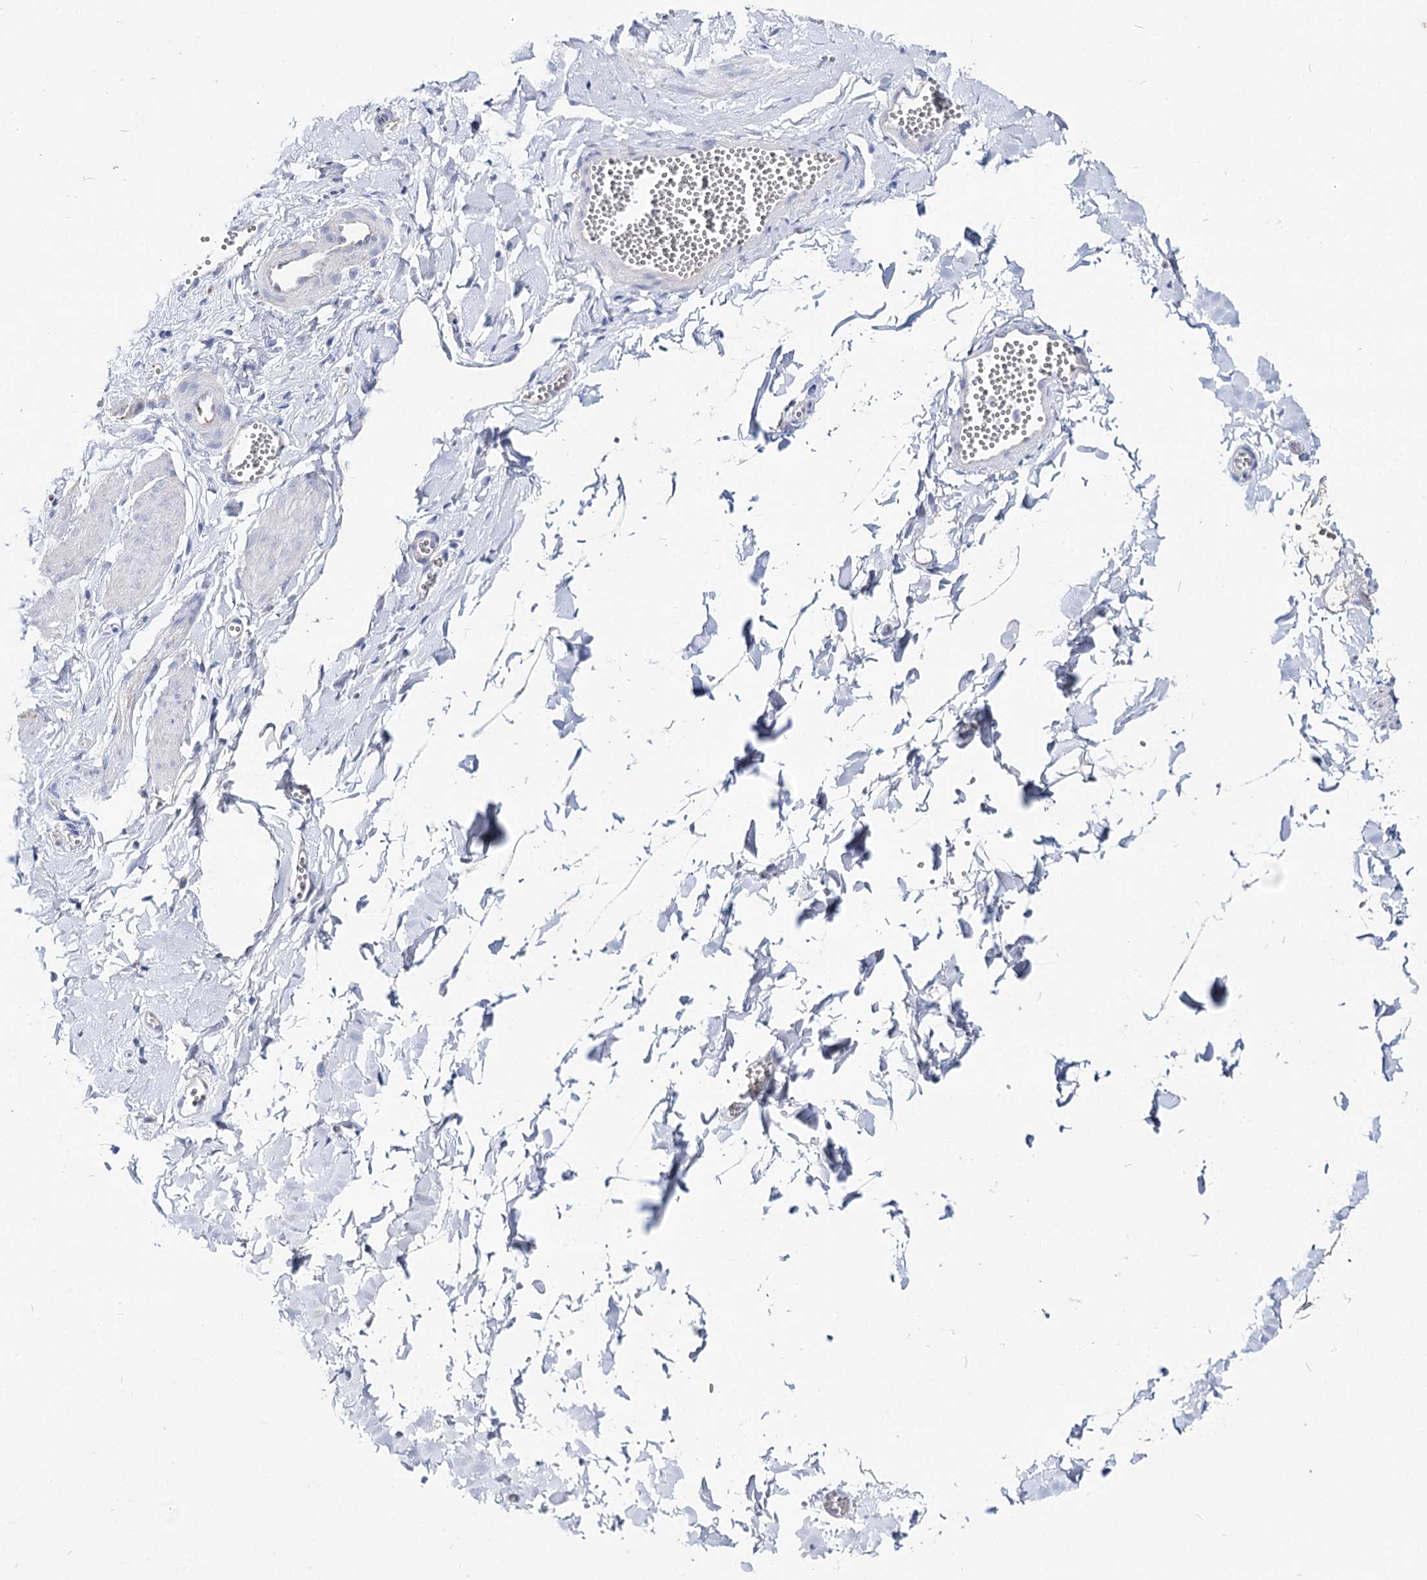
{"staining": {"intensity": "negative", "quantity": "none", "location": "none"}, "tissue": "adipose tissue", "cell_type": "Adipocytes", "image_type": "normal", "snomed": [{"axis": "morphology", "description": "Normal tissue, NOS"}, {"axis": "topography", "description": "Gallbladder"}, {"axis": "topography", "description": "Peripheral nerve tissue"}], "caption": "An immunohistochemistry histopathology image of unremarkable adipose tissue is shown. There is no staining in adipocytes of adipose tissue.", "gene": "MCCC2", "patient": {"sex": "male", "age": 38}}